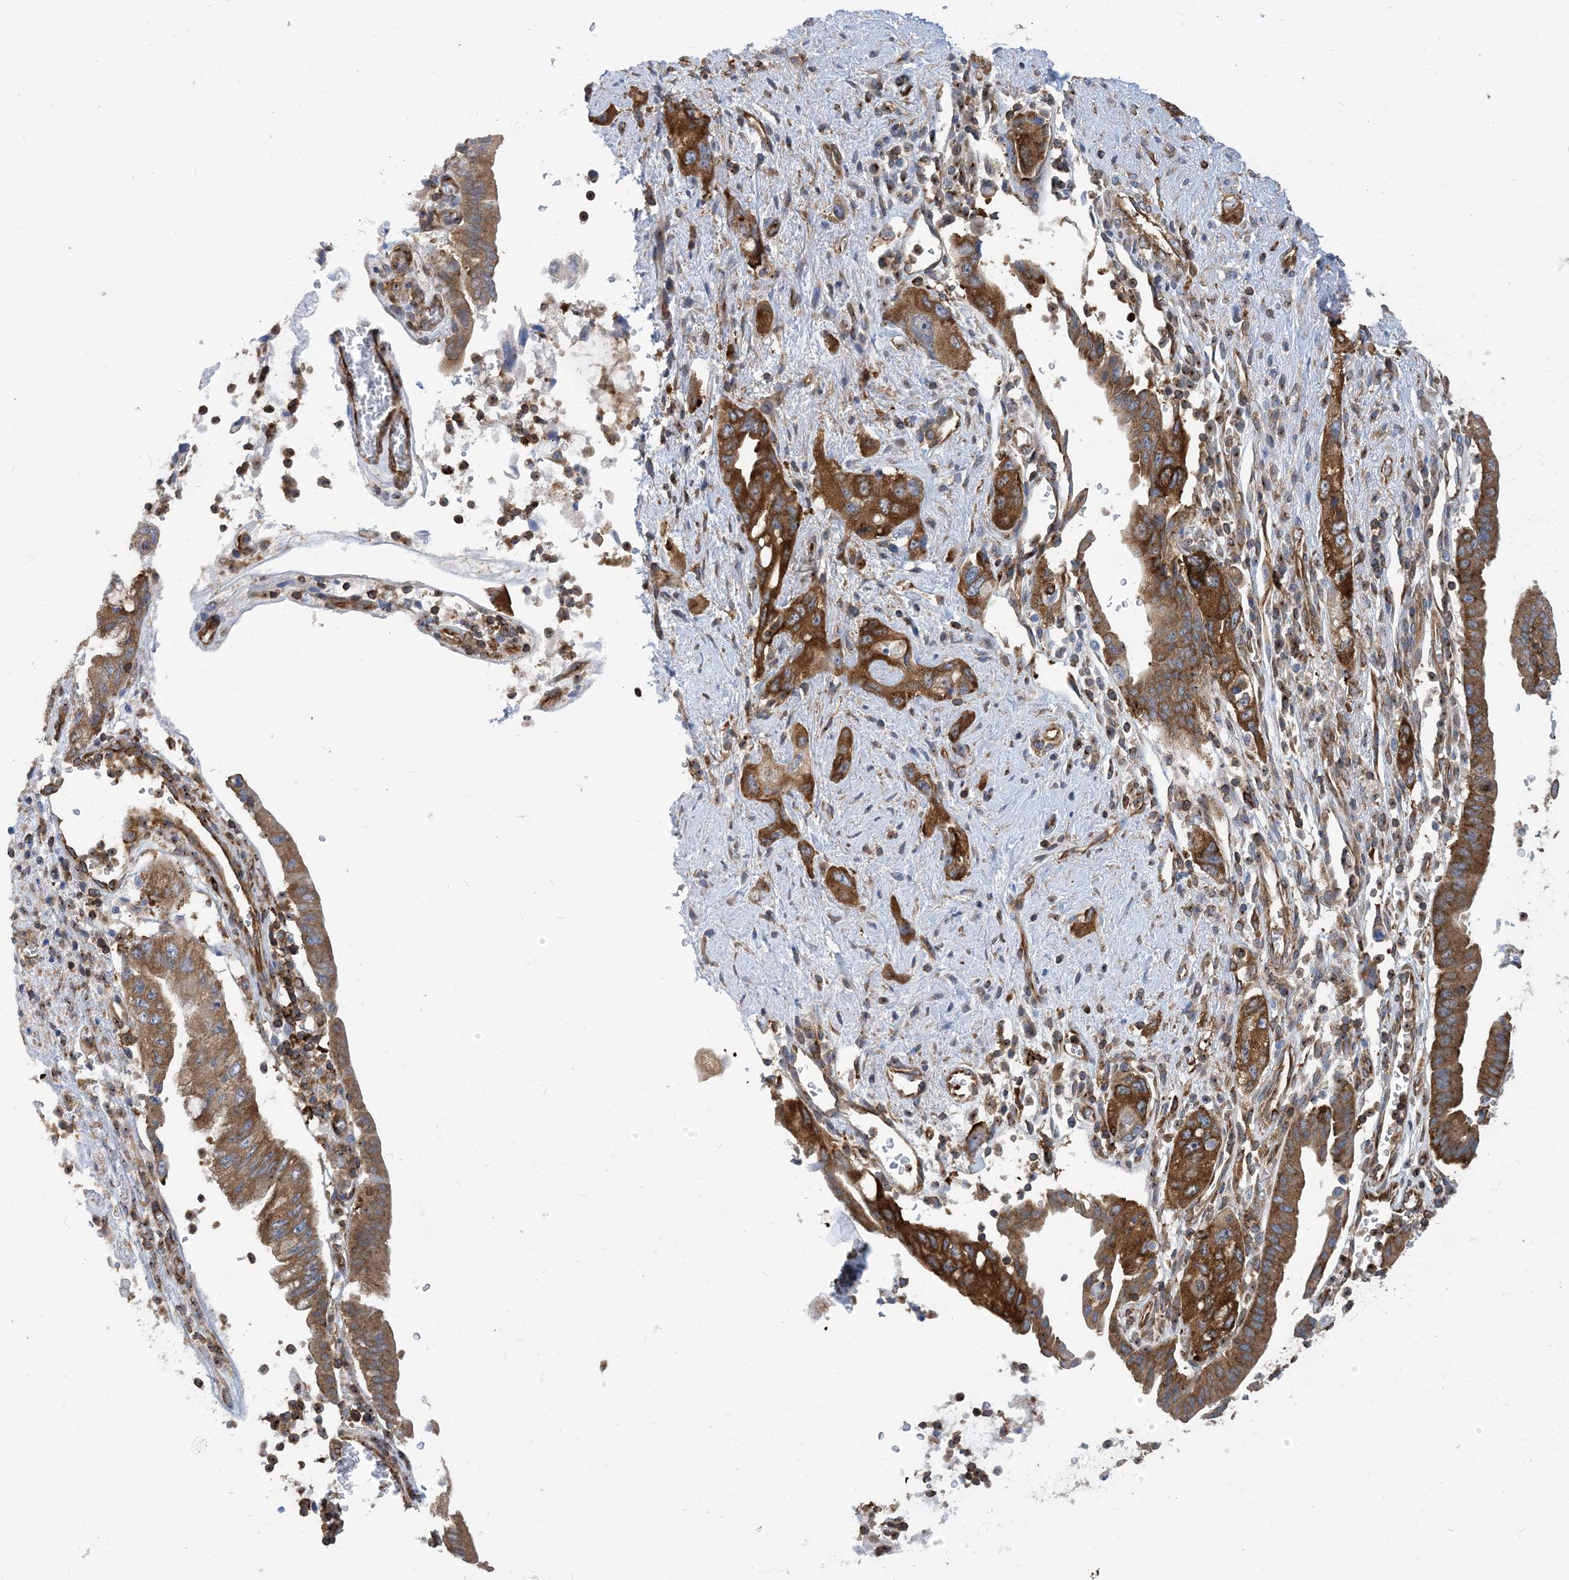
{"staining": {"intensity": "moderate", "quantity": ">75%", "location": "cytoplasmic/membranous"}, "tissue": "pancreatic cancer", "cell_type": "Tumor cells", "image_type": "cancer", "snomed": [{"axis": "morphology", "description": "Adenocarcinoma, NOS"}, {"axis": "topography", "description": "Pancreas"}], "caption": "This is a photomicrograph of immunohistochemistry (IHC) staining of pancreatic cancer, which shows moderate expression in the cytoplasmic/membranous of tumor cells.", "gene": "DYNC1LI1", "patient": {"sex": "female", "age": 73}}